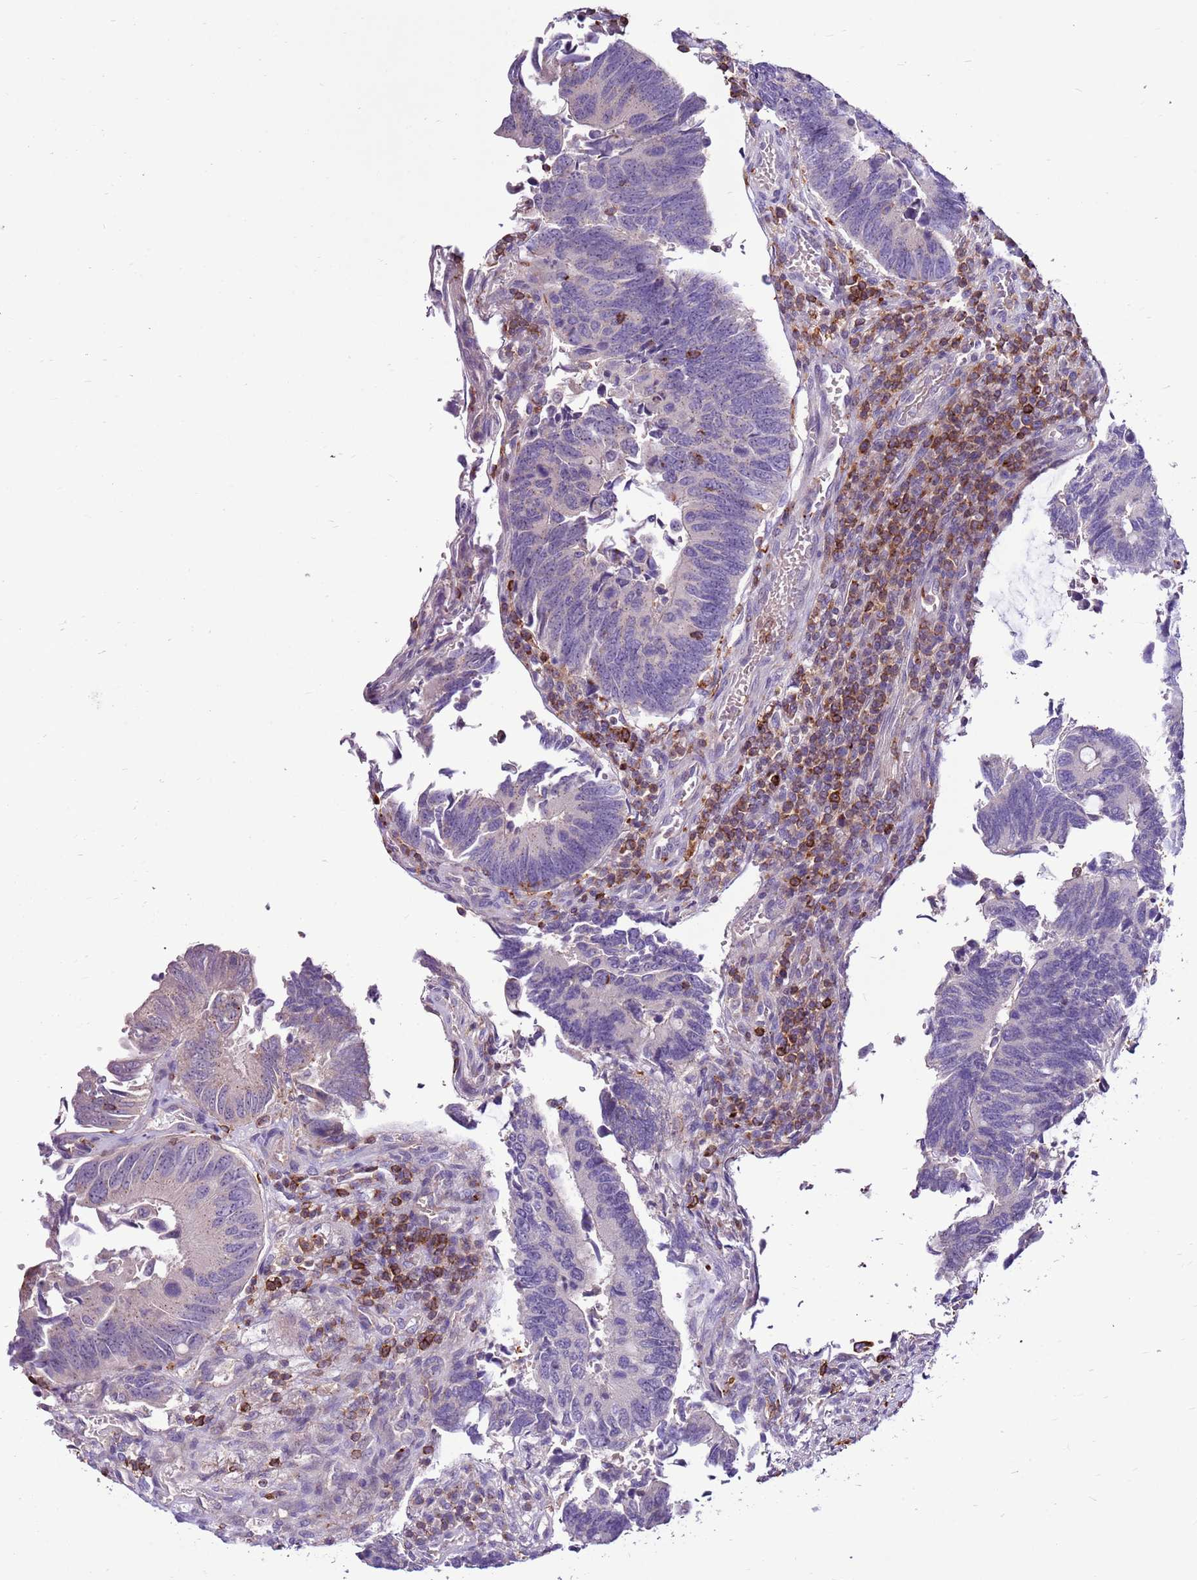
{"staining": {"intensity": "negative", "quantity": "none", "location": "none"}, "tissue": "colorectal cancer", "cell_type": "Tumor cells", "image_type": "cancer", "snomed": [{"axis": "morphology", "description": "Adenocarcinoma, NOS"}, {"axis": "topography", "description": "Colon"}], "caption": "IHC histopathology image of neoplastic tissue: human colorectal cancer stained with DAB exhibits no significant protein positivity in tumor cells. (Brightfield microscopy of DAB IHC at high magnification).", "gene": "ZSWIM1", "patient": {"sex": "male", "age": 87}}